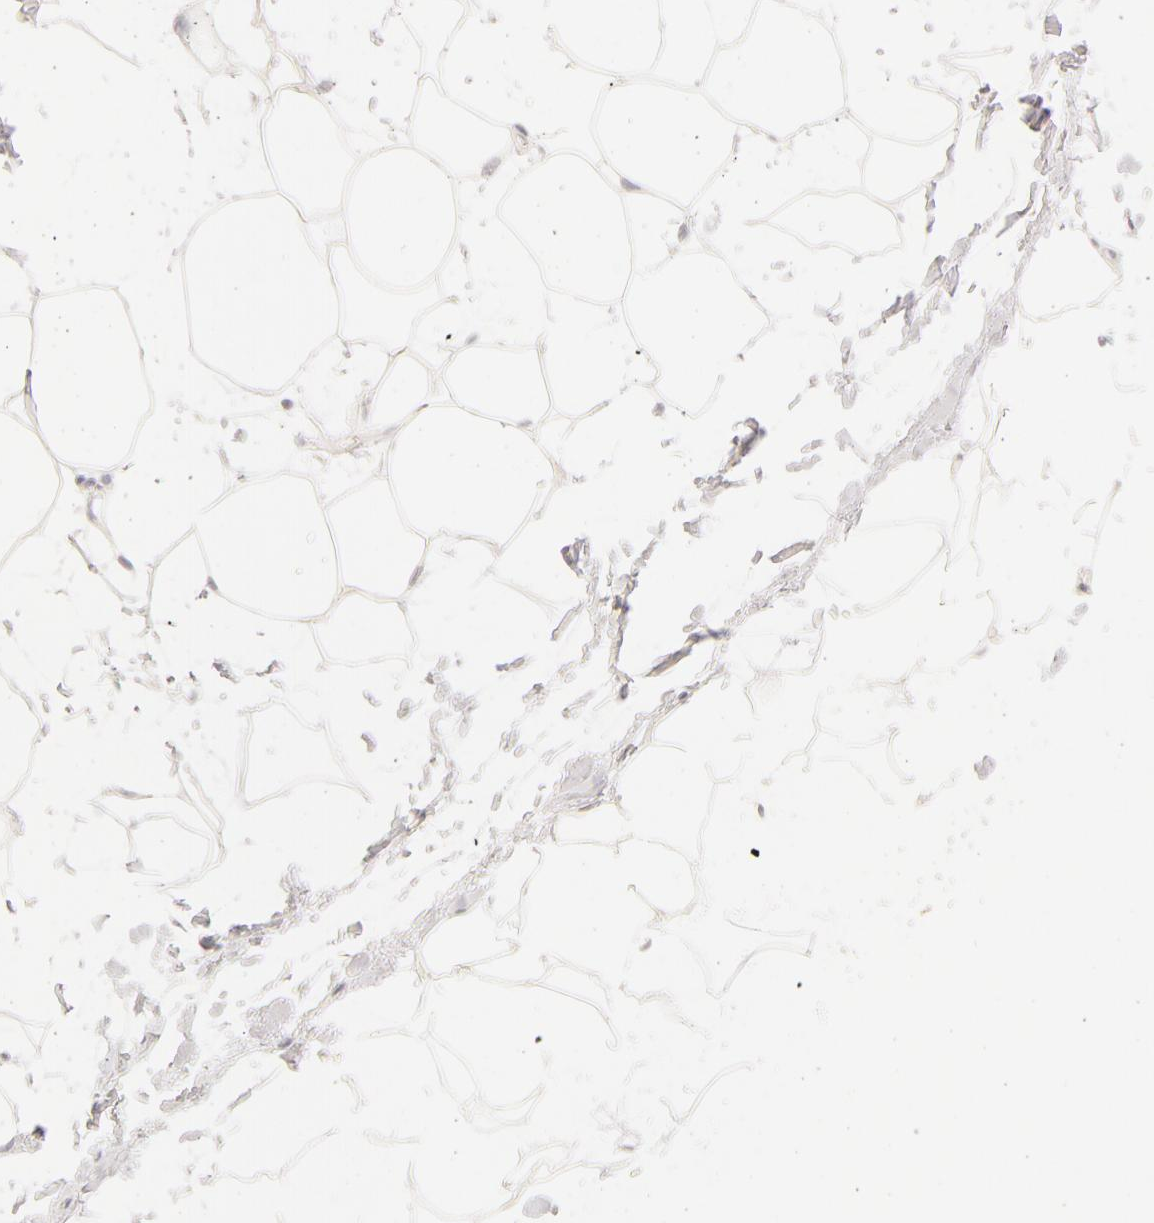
{"staining": {"intensity": "negative", "quantity": "none", "location": "none"}, "tissue": "adipose tissue", "cell_type": "Adipocytes", "image_type": "normal", "snomed": [{"axis": "morphology", "description": "Normal tissue, NOS"}, {"axis": "topography", "description": "Breast"}], "caption": "IHC of unremarkable adipose tissue reveals no positivity in adipocytes. The staining was performed using DAB (3,3'-diaminobenzidine) to visualize the protein expression in brown, while the nuclei were stained in blue with hematoxylin (Magnification: 20x).", "gene": "LGALS7B", "patient": {"sex": "female", "age": 45}}